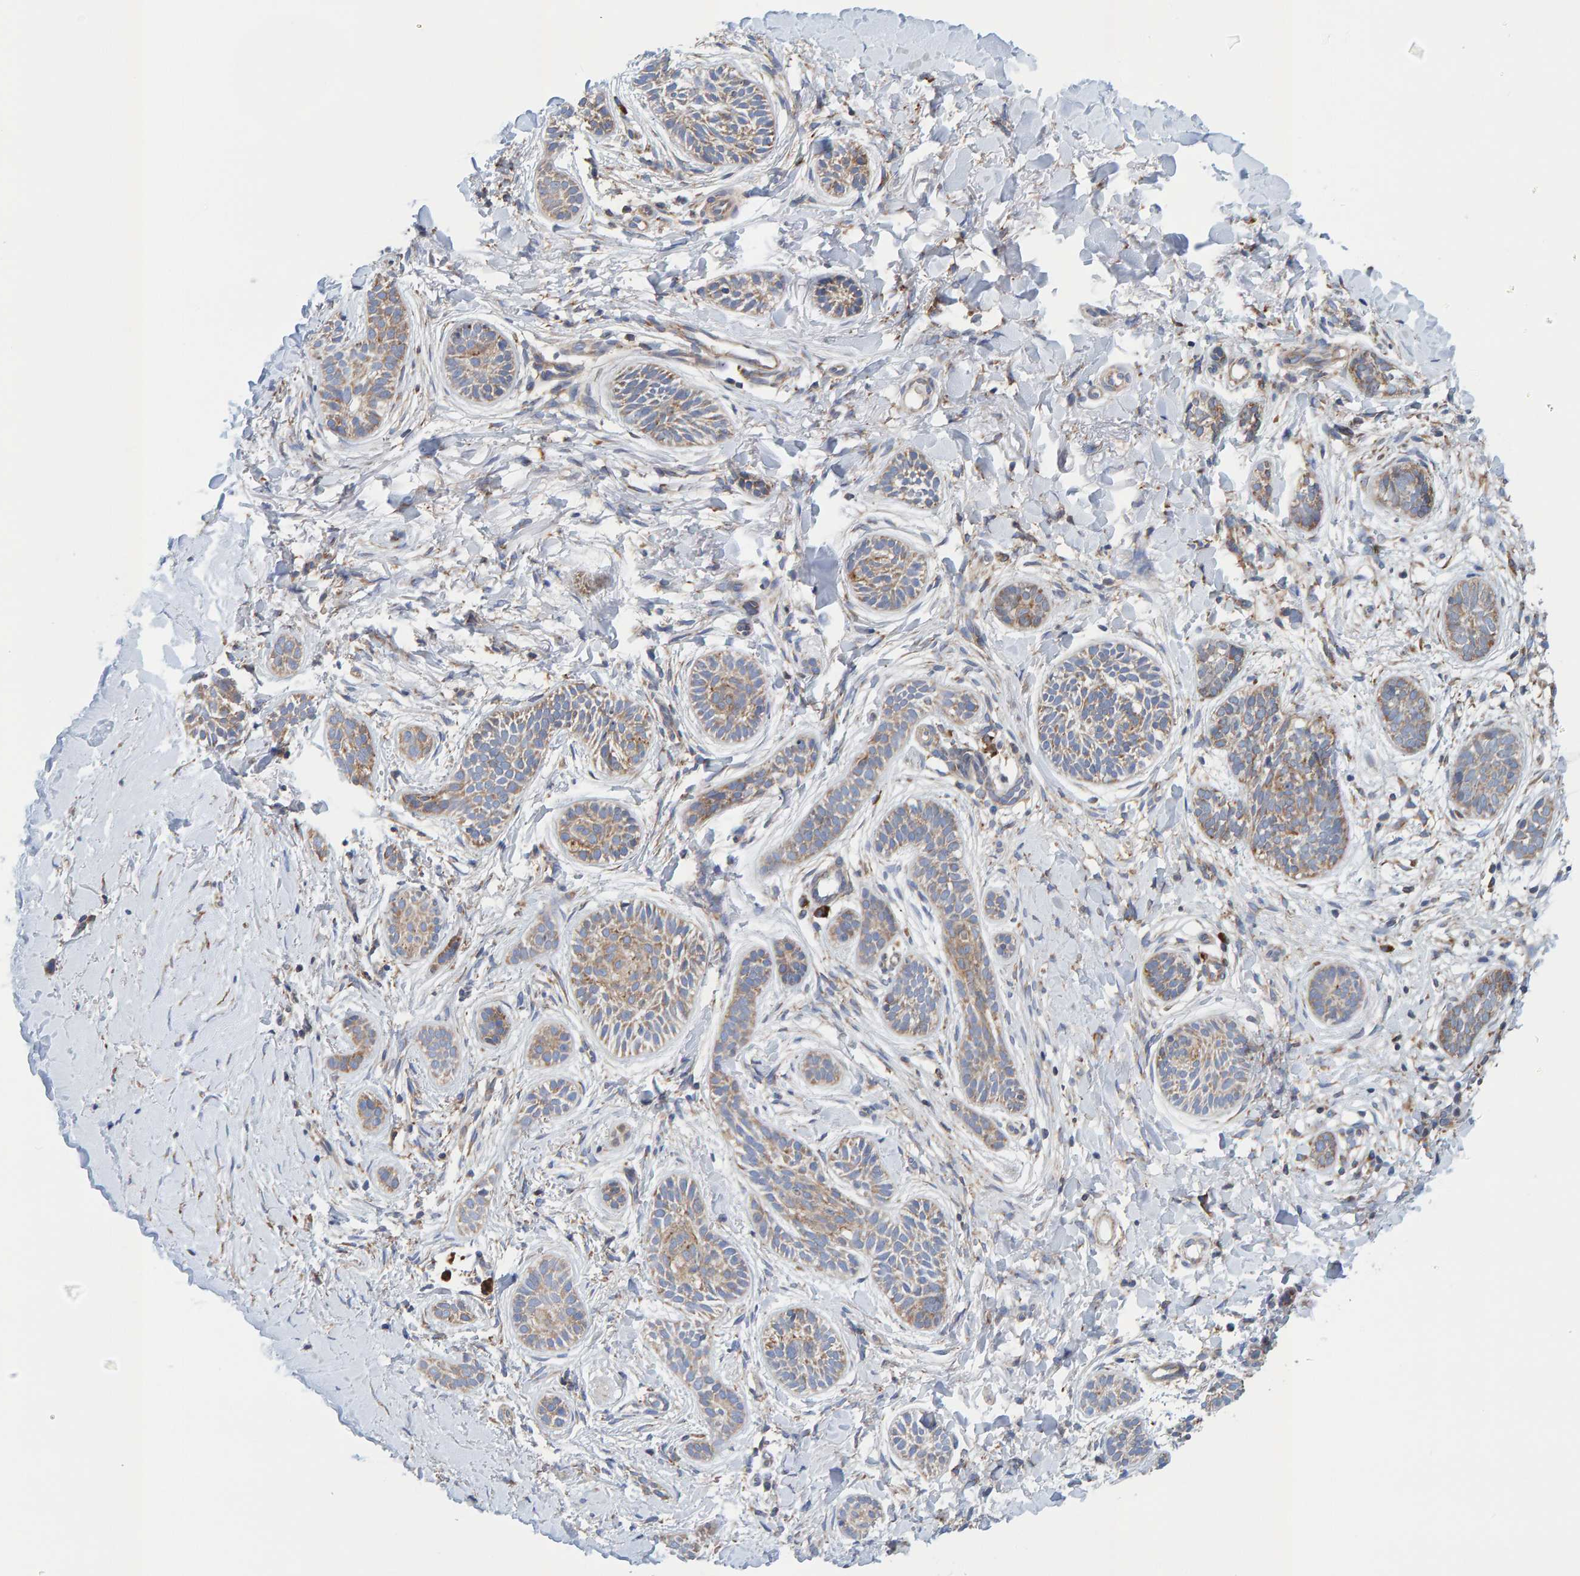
{"staining": {"intensity": "weak", "quantity": ">75%", "location": "cytoplasmic/membranous"}, "tissue": "skin cancer", "cell_type": "Tumor cells", "image_type": "cancer", "snomed": [{"axis": "morphology", "description": "Normal tissue, NOS"}, {"axis": "morphology", "description": "Basal cell carcinoma"}, {"axis": "topography", "description": "Skin"}], "caption": "Protein staining of skin cancer (basal cell carcinoma) tissue reveals weak cytoplasmic/membranous expression in approximately >75% of tumor cells.", "gene": "CDK5RAP3", "patient": {"sex": "male", "age": 63}}